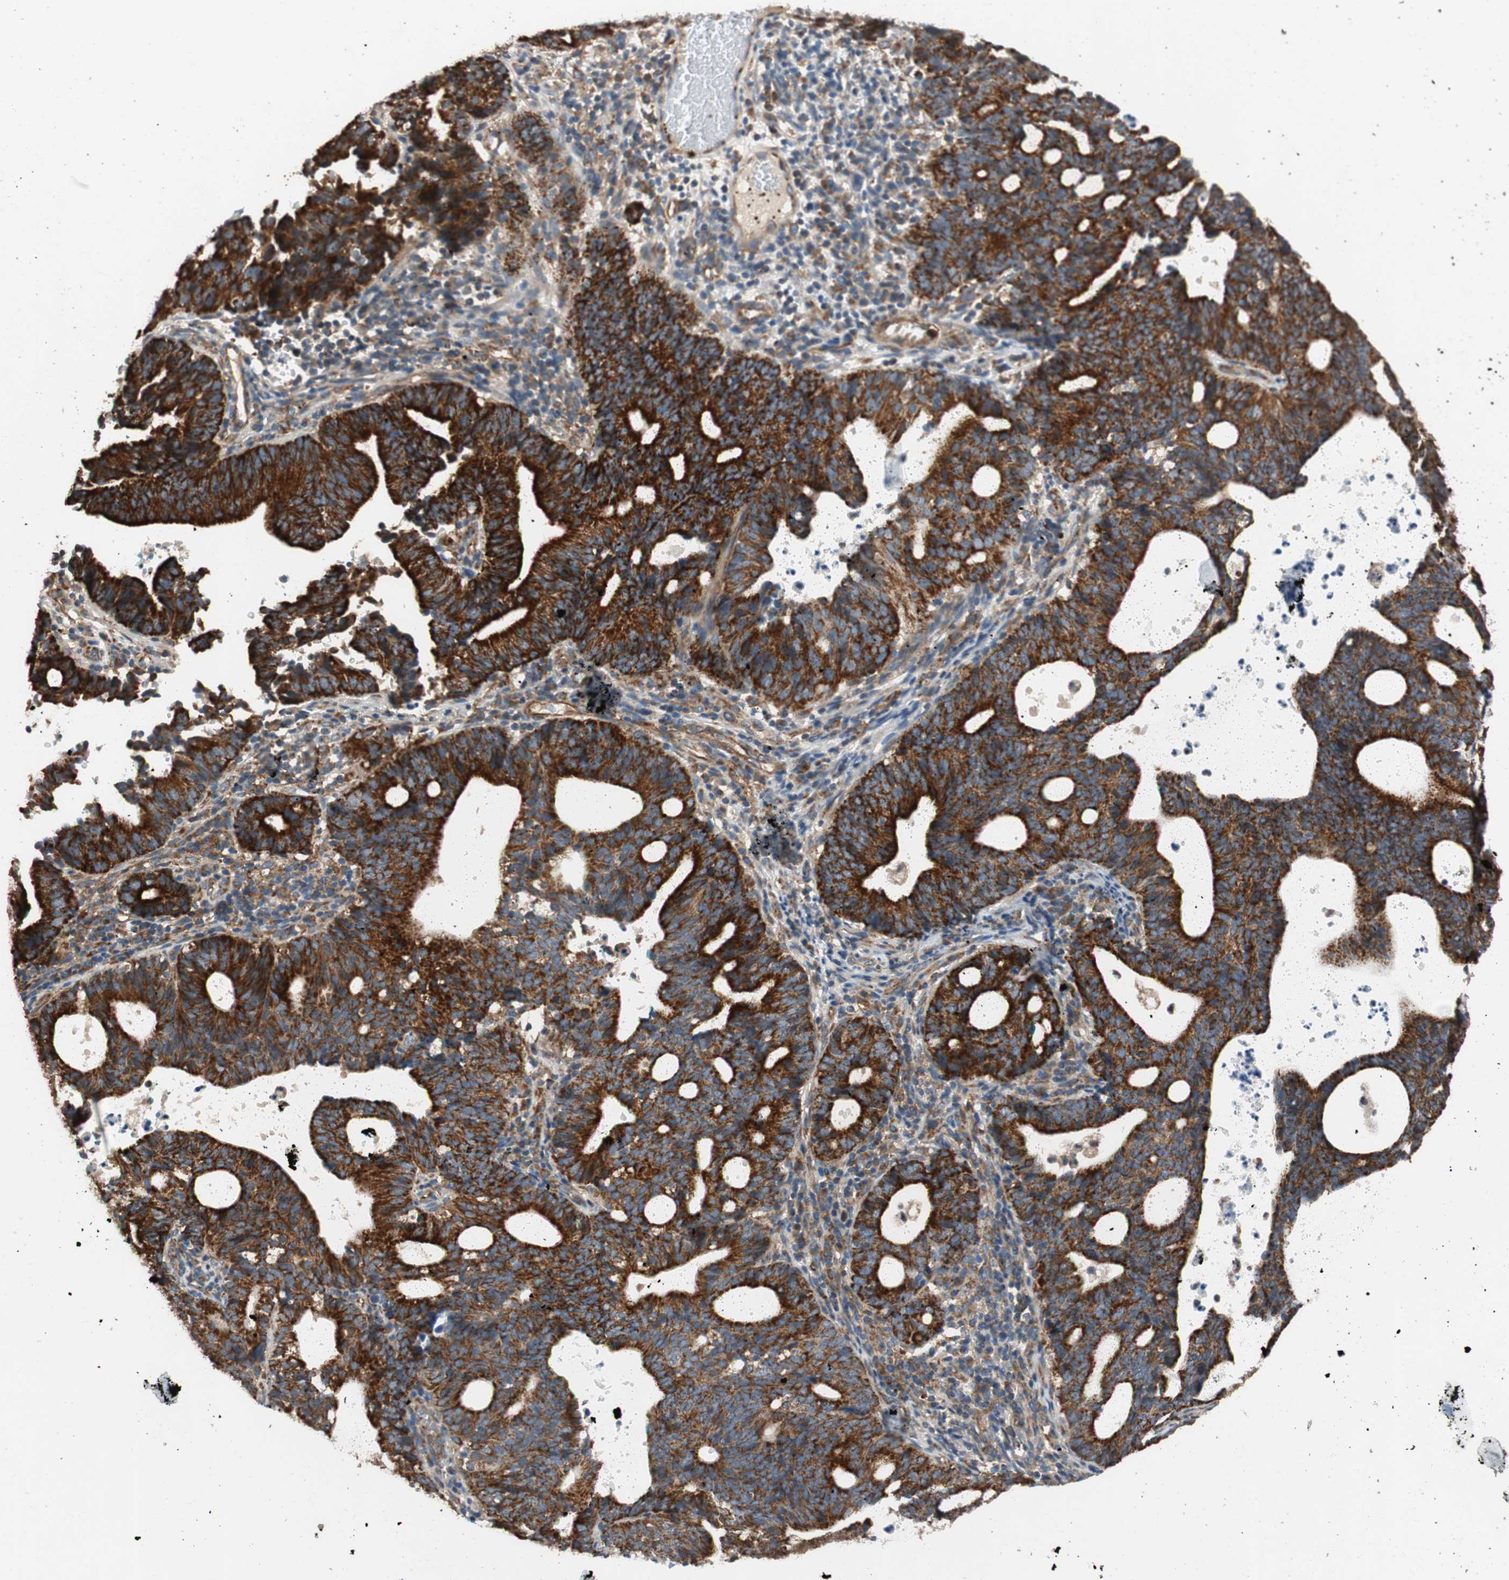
{"staining": {"intensity": "strong", "quantity": ">75%", "location": "cytoplasmic/membranous"}, "tissue": "endometrial cancer", "cell_type": "Tumor cells", "image_type": "cancer", "snomed": [{"axis": "morphology", "description": "Adenocarcinoma, NOS"}, {"axis": "topography", "description": "Uterus"}], "caption": "Immunohistochemistry (IHC) of endometrial cancer (adenocarcinoma) reveals high levels of strong cytoplasmic/membranous expression in approximately >75% of tumor cells.", "gene": "AKAP1", "patient": {"sex": "female", "age": 83}}